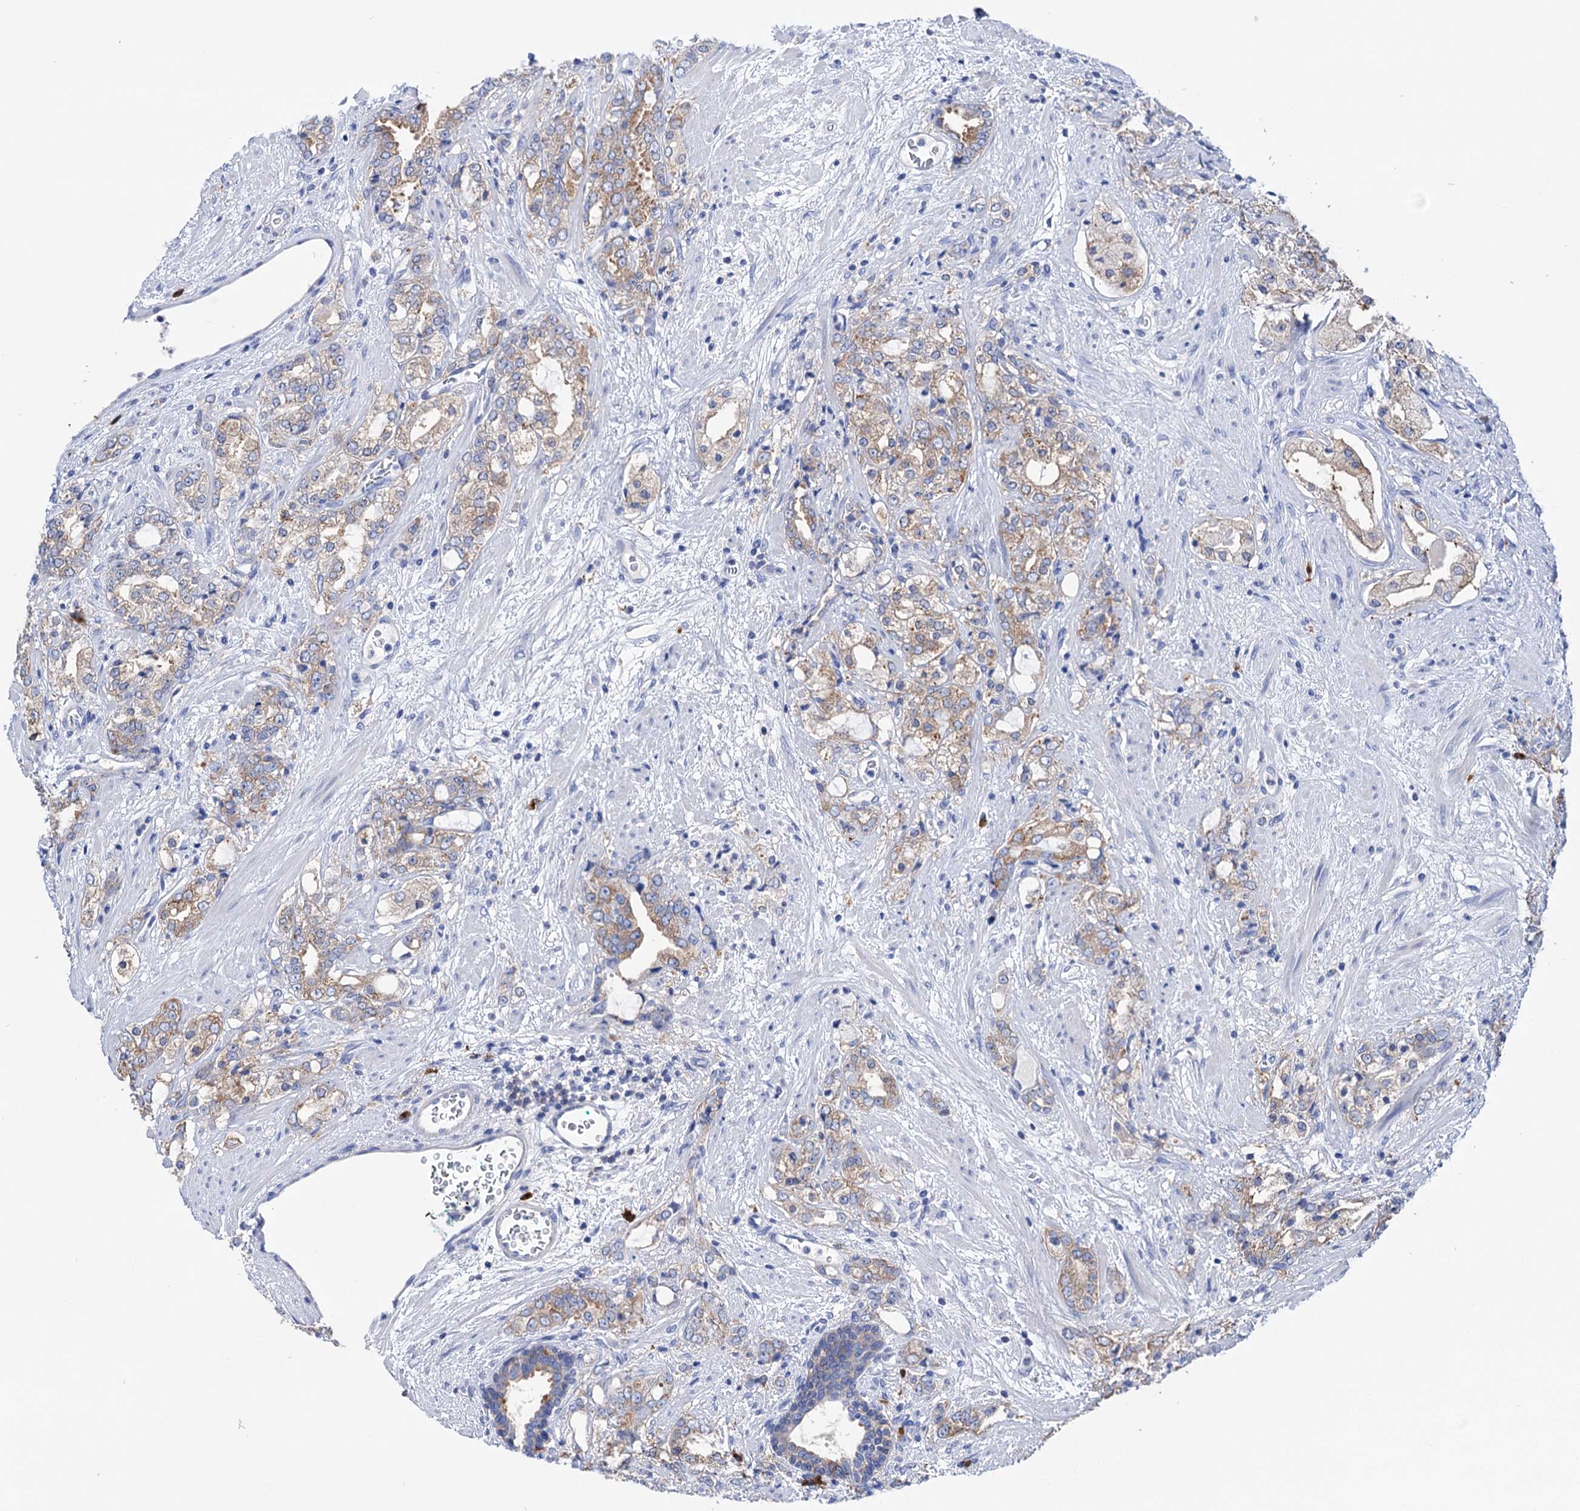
{"staining": {"intensity": "moderate", "quantity": ">75%", "location": "cytoplasmic/membranous"}, "tissue": "prostate cancer", "cell_type": "Tumor cells", "image_type": "cancer", "snomed": [{"axis": "morphology", "description": "Adenocarcinoma, High grade"}, {"axis": "topography", "description": "Prostate"}], "caption": "Protein expression analysis of human prostate cancer (high-grade adenocarcinoma) reveals moderate cytoplasmic/membranous positivity in about >75% of tumor cells. (Brightfield microscopy of DAB IHC at high magnification).", "gene": "BBS4", "patient": {"sex": "male", "age": 64}}